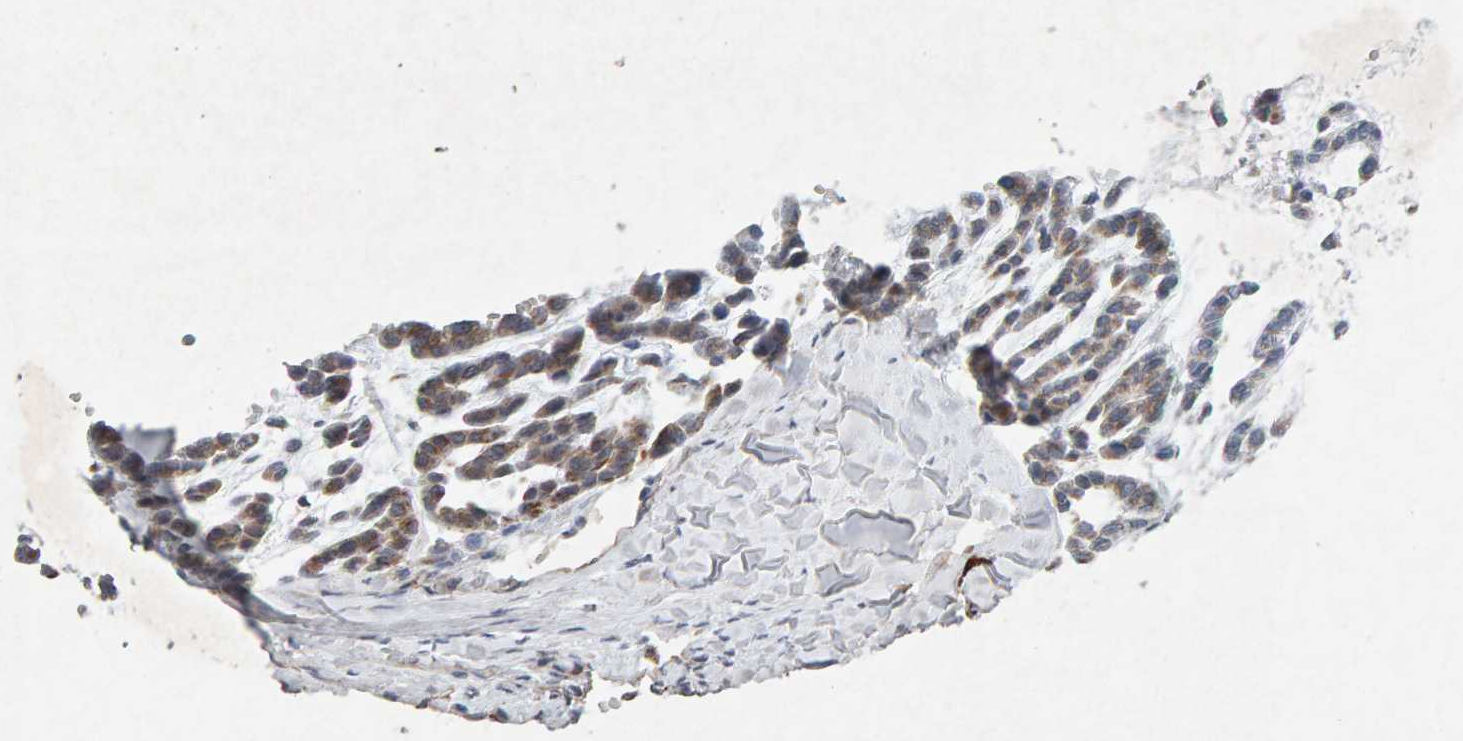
{"staining": {"intensity": "weak", "quantity": "25%-75%", "location": "cytoplasmic/membranous"}, "tissue": "head and neck cancer", "cell_type": "Tumor cells", "image_type": "cancer", "snomed": [{"axis": "morphology", "description": "Adenocarcinoma, NOS"}, {"axis": "morphology", "description": "Adenoma, NOS"}, {"axis": "topography", "description": "Head-Neck"}], "caption": "Protein analysis of adenocarcinoma (head and neck) tissue exhibits weak cytoplasmic/membranous expression in approximately 25%-75% of tumor cells.", "gene": "PTPRM", "patient": {"sex": "female", "age": 55}}